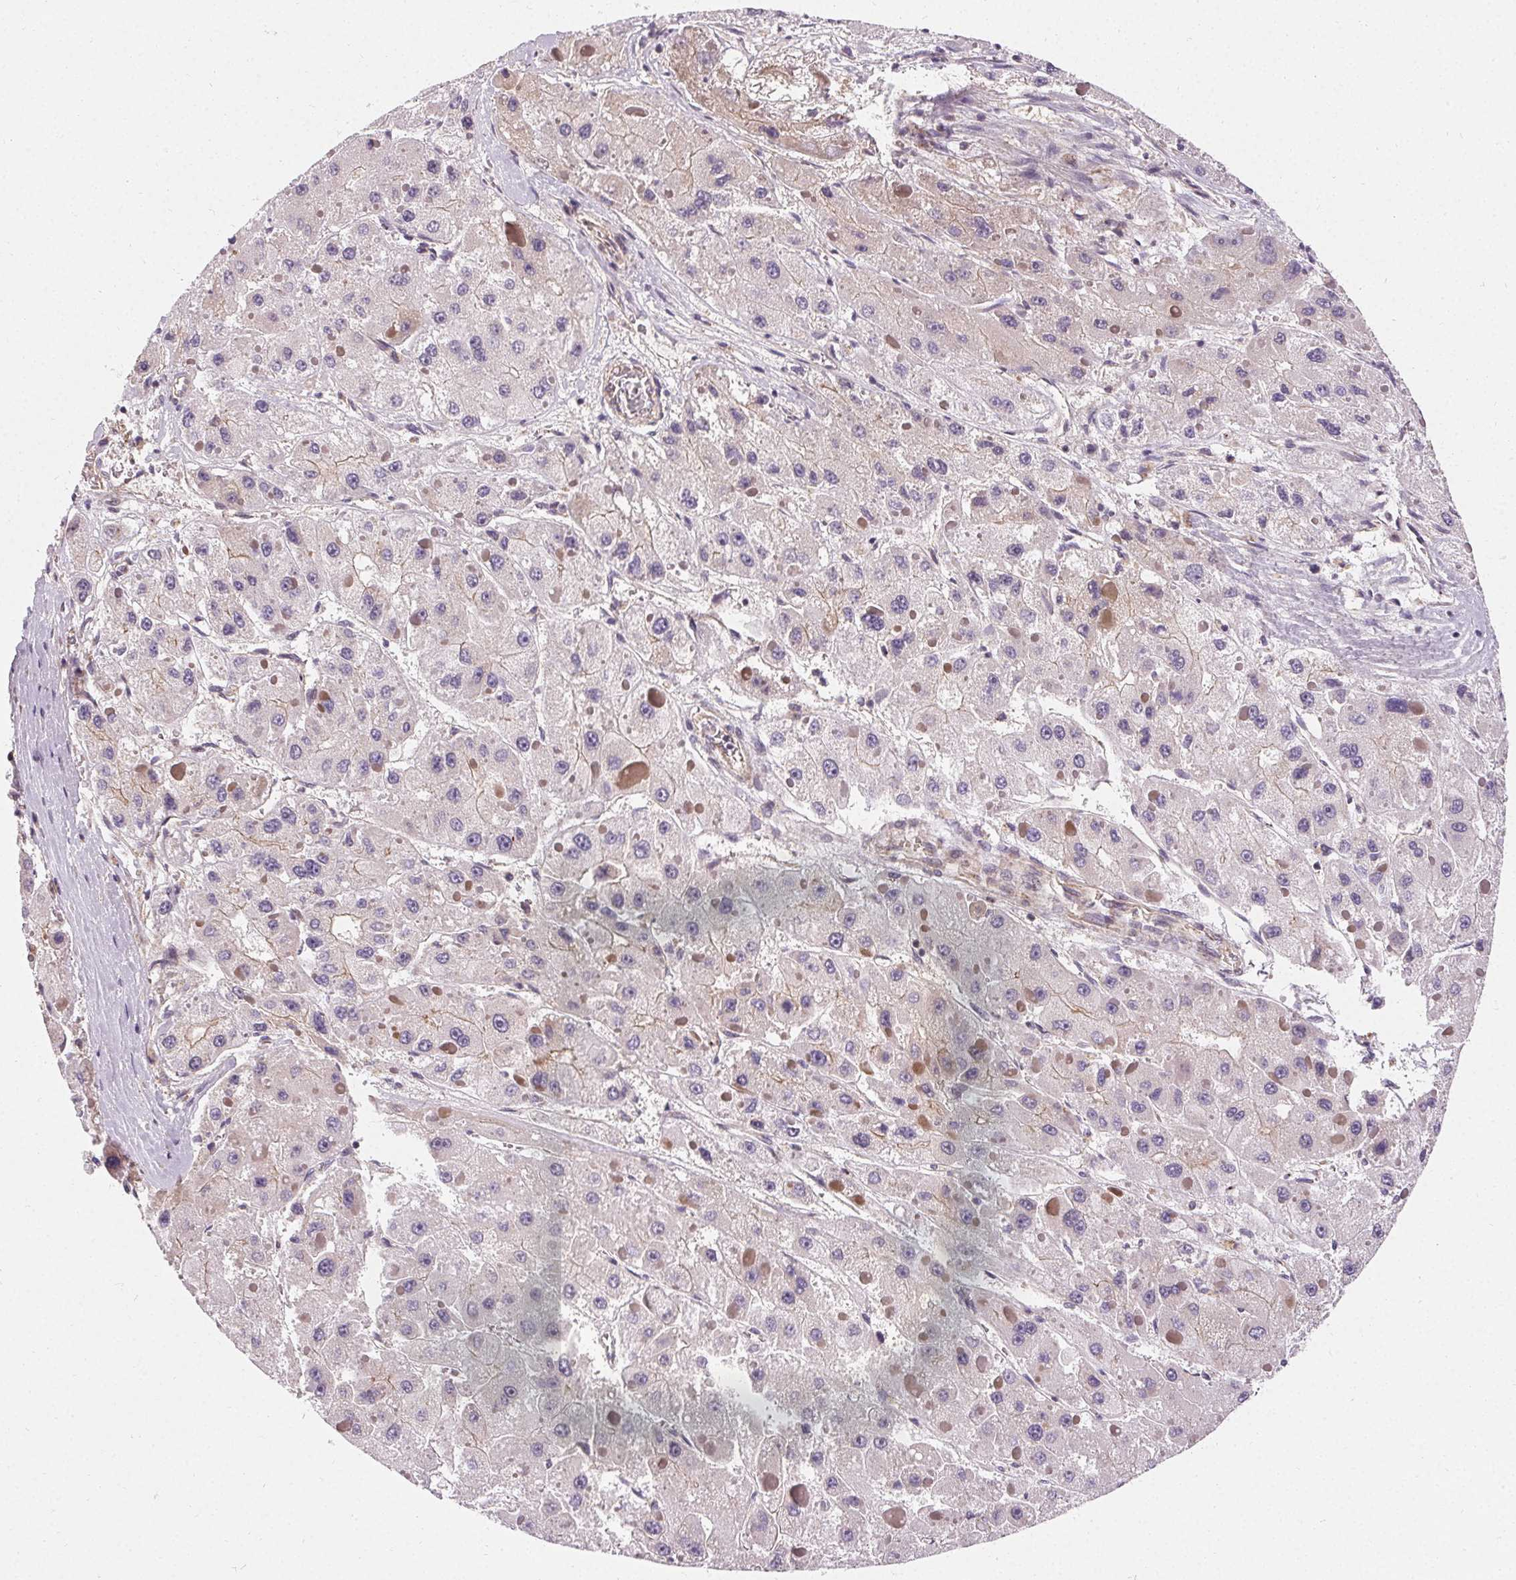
{"staining": {"intensity": "negative", "quantity": "none", "location": "none"}, "tissue": "liver cancer", "cell_type": "Tumor cells", "image_type": "cancer", "snomed": [{"axis": "morphology", "description": "Carcinoma, Hepatocellular, NOS"}, {"axis": "topography", "description": "Liver"}], "caption": "IHC micrograph of human liver cancer (hepatocellular carcinoma) stained for a protein (brown), which shows no staining in tumor cells.", "gene": "APLP1", "patient": {"sex": "female", "age": 73}}